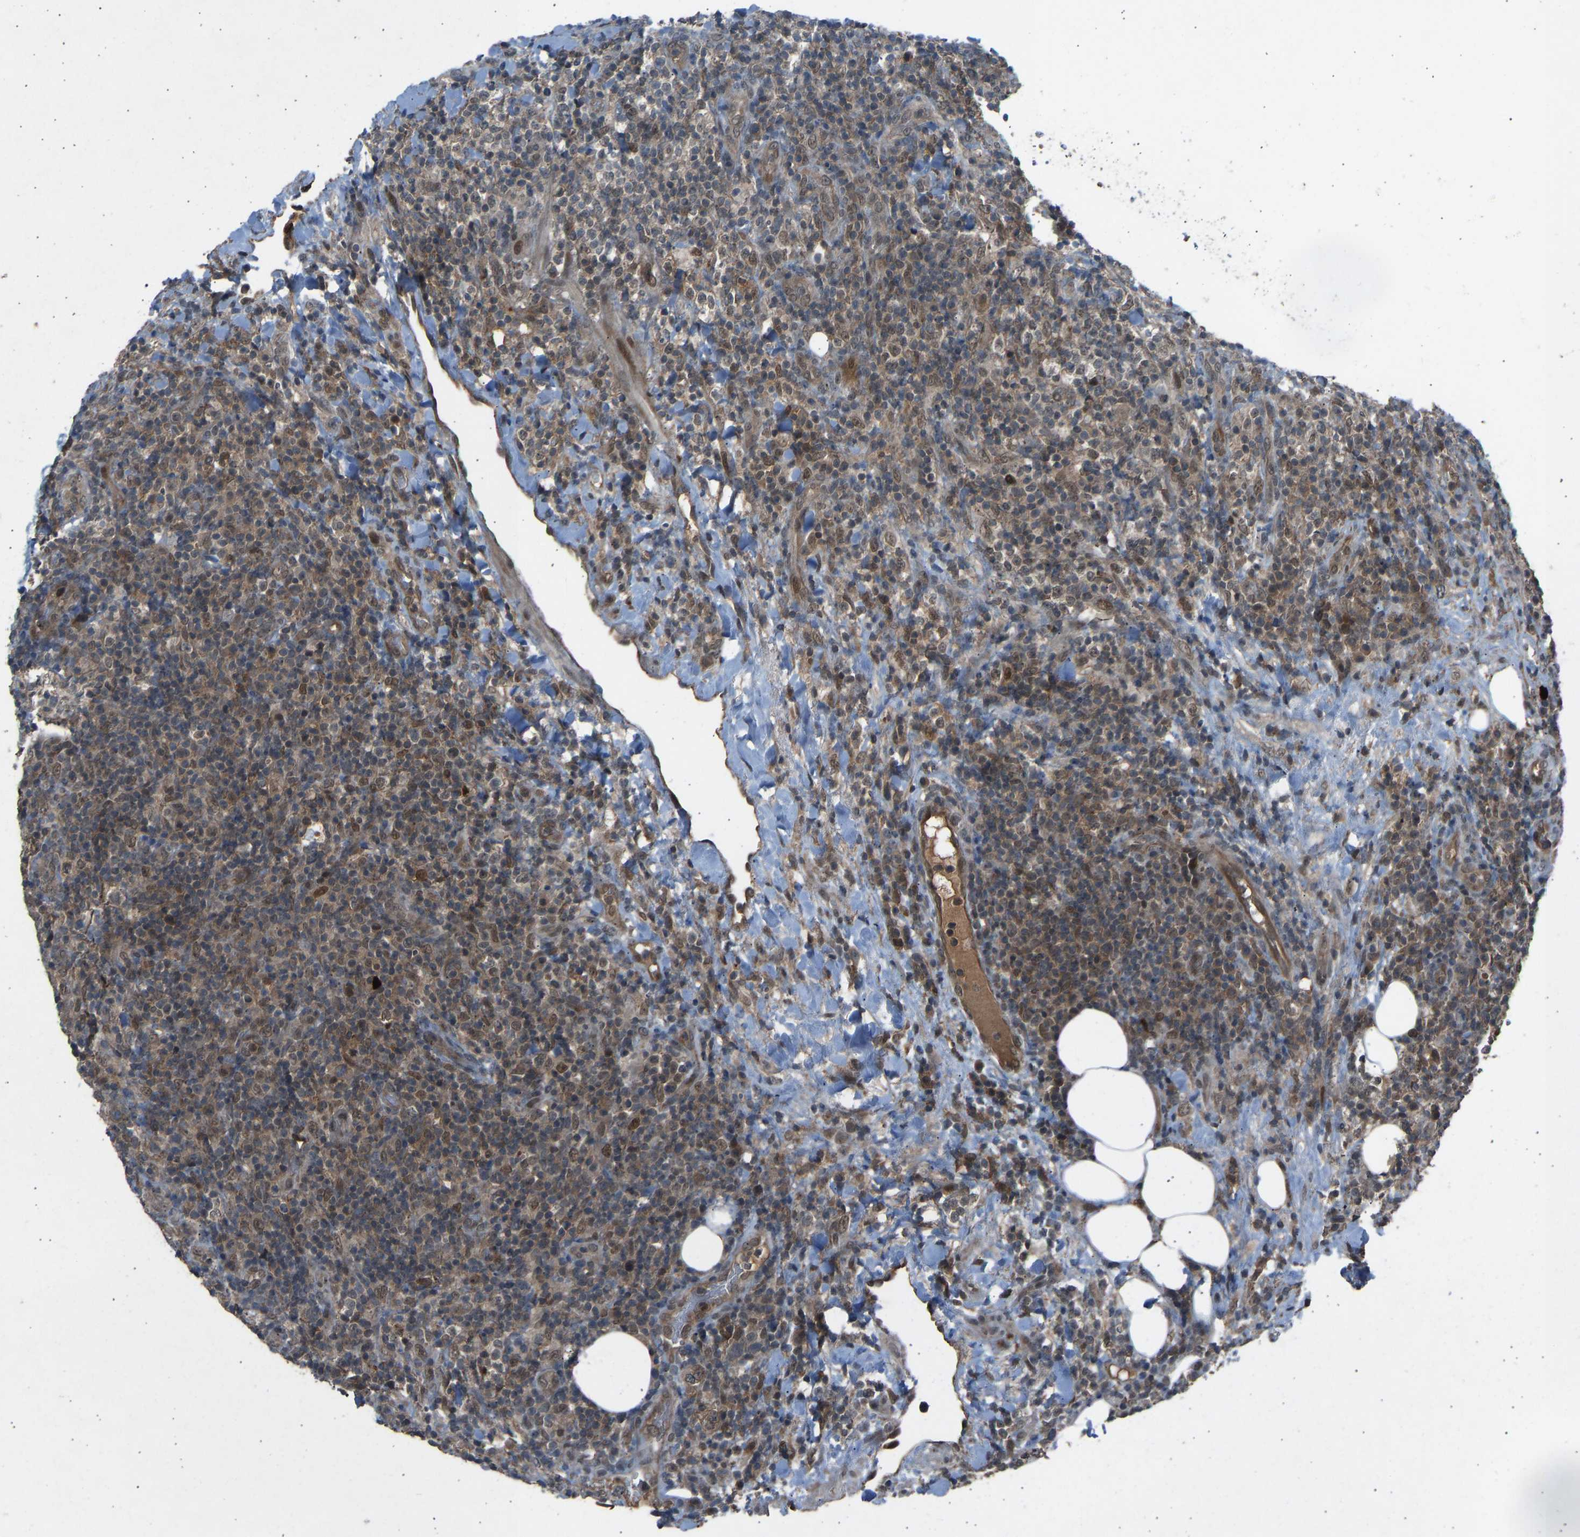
{"staining": {"intensity": "moderate", "quantity": ">75%", "location": "cytoplasmic/membranous"}, "tissue": "lymphoma", "cell_type": "Tumor cells", "image_type": "cancer", "snomed": [{"axis": "morphology", "description": "Malignant lymphoma, non-Hodgkin's type, High grade"}, {"axis": "topography", "description": "Lymph node"}], "caption": "The immunohistochemical stain labels moderate cytoplasmic/membranous expression in tumor cells of lymphoma tissue. The staining is performed using DAB brown chromogen to label protein expression. The nuclei are counter-stained blue using hematoxylin.", "gene": "SLC43A1", "patient": {"sex": "female", "age": 76}}